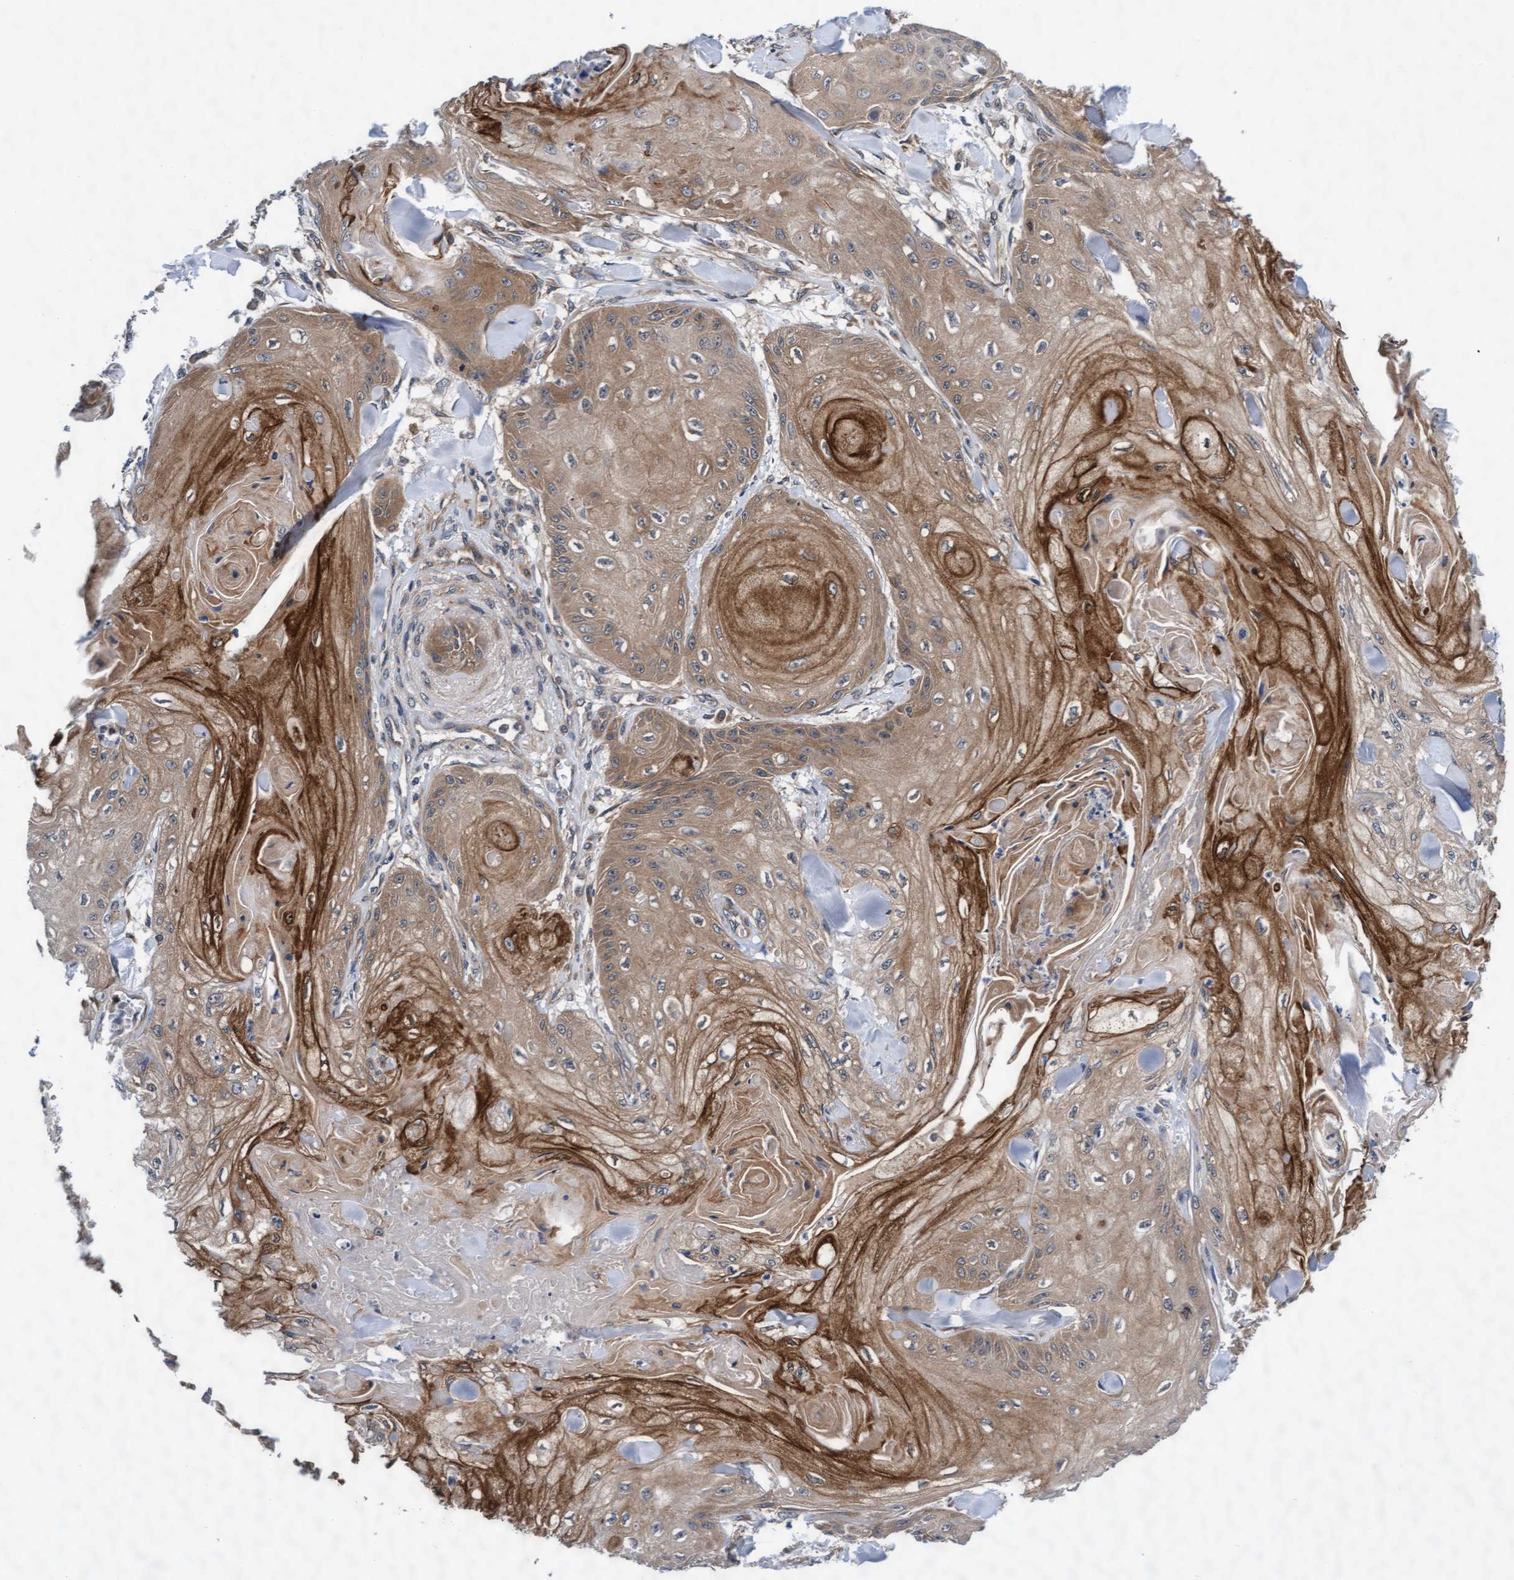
{"staining": {"intensity": "weak", "quantity": ">75%", "location": "cytoplasmic/membranous"}, "tissue": "skin cancer", "cell_type": "Tumor cells", "image_type": "cancer", "snomed": [{"axis": "morphology", "description": "Squamous cell carcinoma, NOS"}, {"axis": "topography", "description": "Skin"}], "caption": "Immunohistochemistry (IHC) (DAB) staining of human skin cancer demonstrates weak cytoplasmic/membranous protein expression in about >75% of tumor cells. The staining is performed using DAB brown chromogen to label protein expression. The nuclei are counter-stained blue using hematoxylin.", "gene": "EFCAB13", "patient": {"sex": "male", "age": 74}}